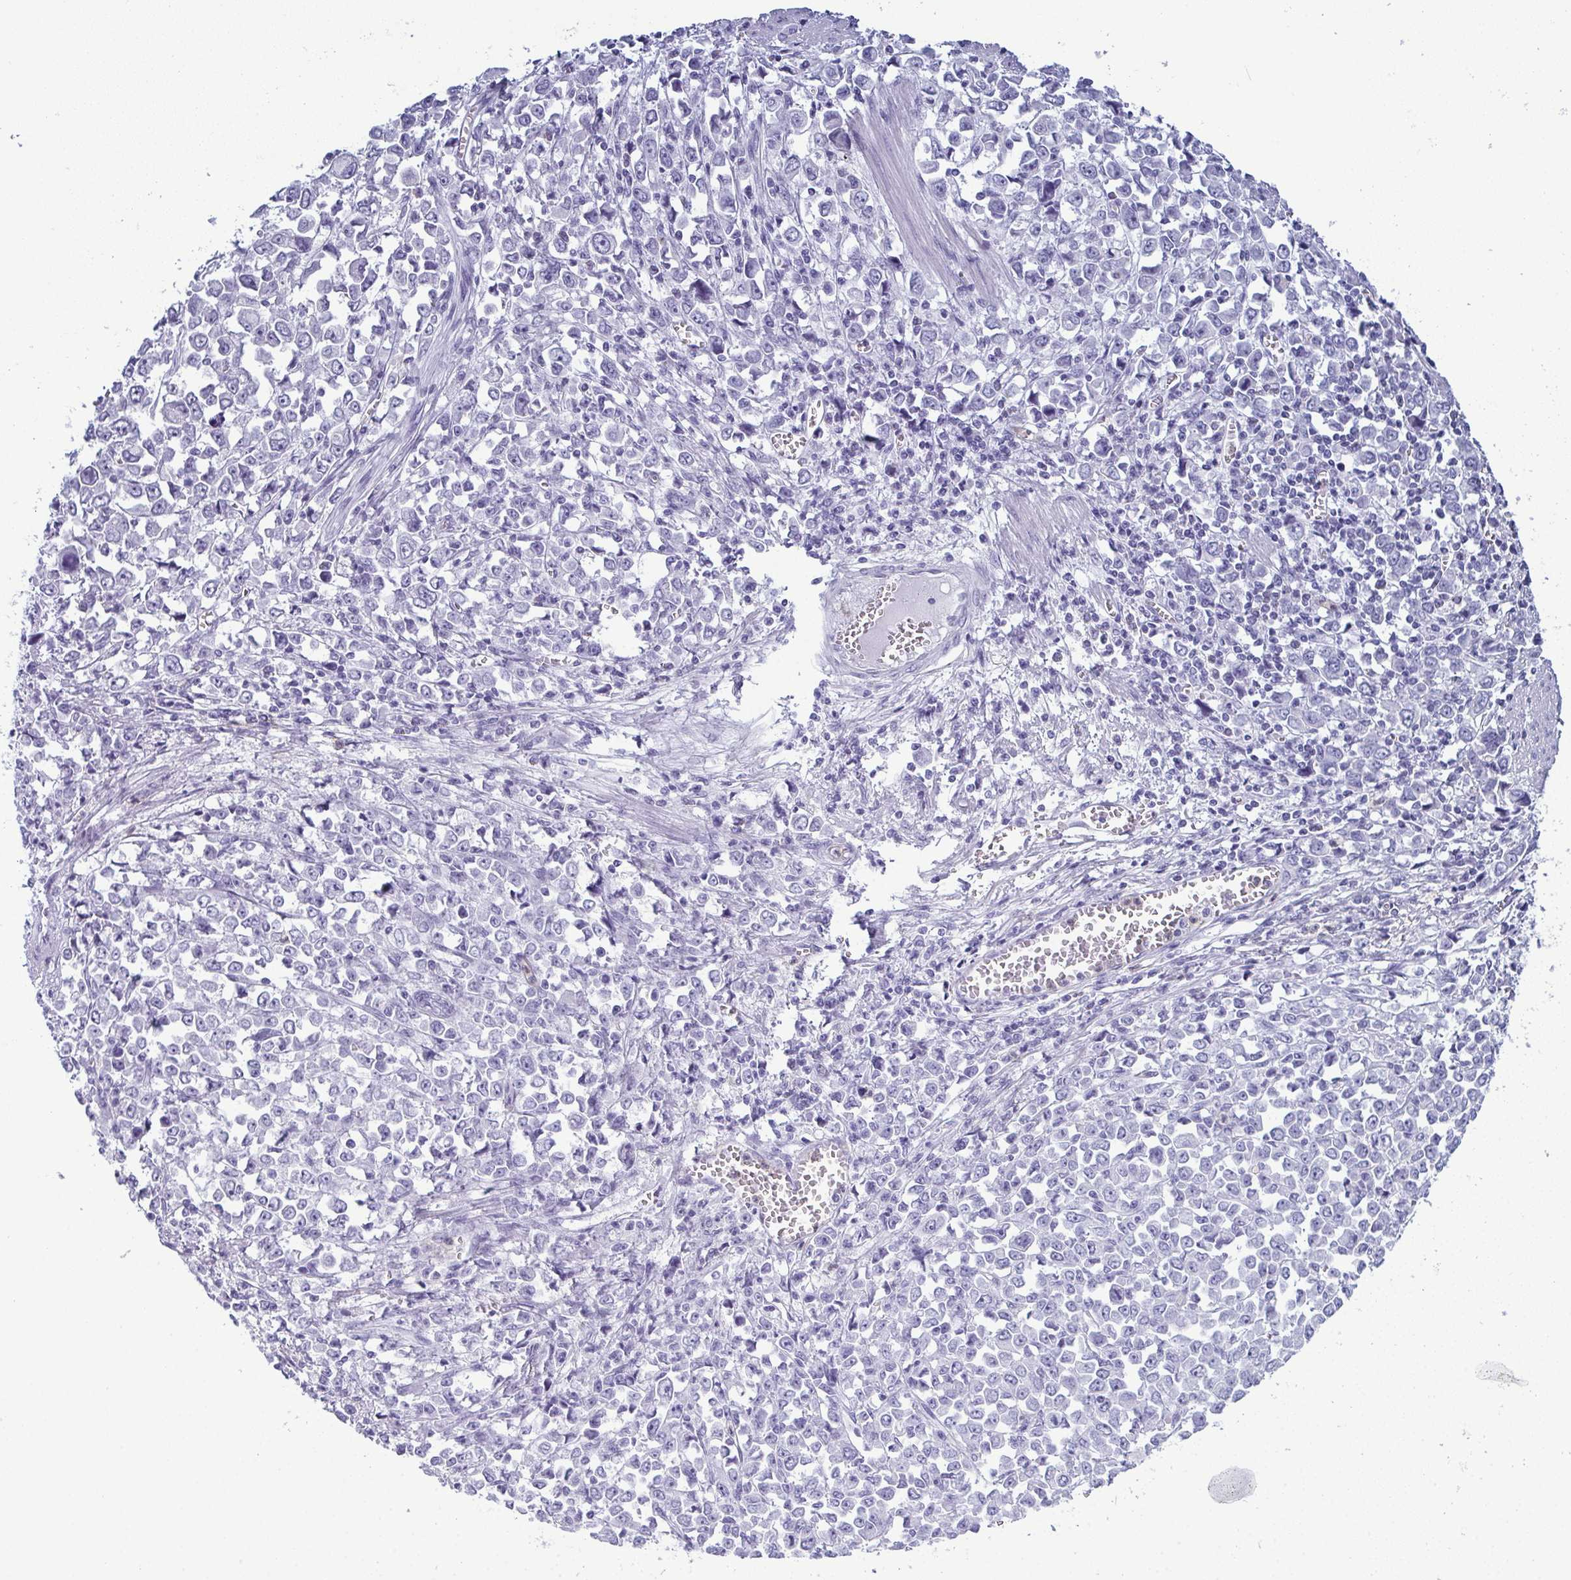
{"staining": {"intensity": "negative", "quantity": "none", "location": "none"}, "tissue": "stomach cancer", "cell_type": "Tumor cells", "image_type": "cancer", "snomed": [{"axis": "morphology", "description": "Adenocarcinoma, NOS"}, {"axis": "topography", "description": "Stomach, upper"}], "caption": "Adenocarcinoma (stomach) stained for a protein using immunohistochemistry demonstrates no positivity tumor cells.", "gene": "CDA", "patient": {"sex": "male", "age": 70}}